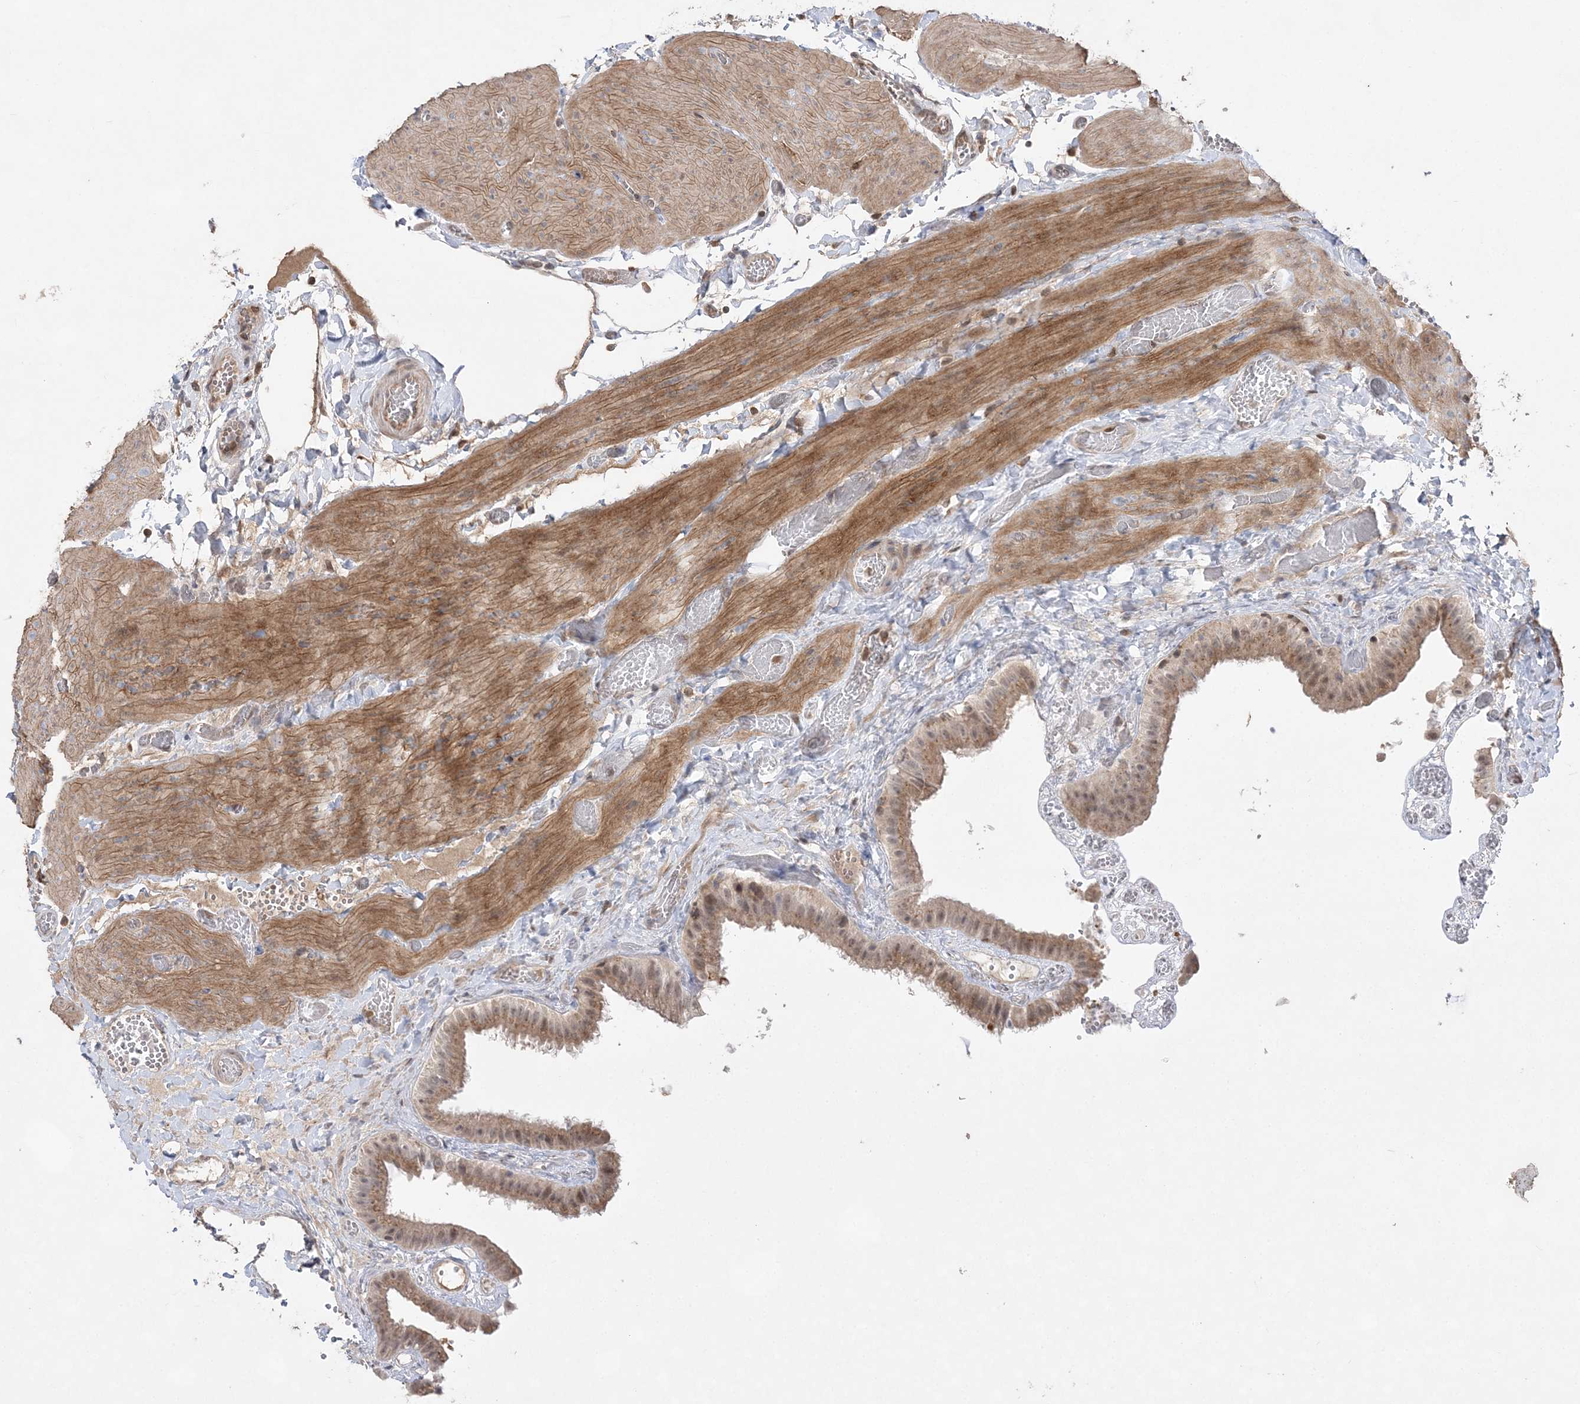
{"staining": {"intensity": "weak", "quantity": ">75%", "location": "cytoplasmic/membranous"}, "tissue": "gallbladder", "cell_type": "Glandular cells", "image_type": "normal", "snomed": [{"axis": "morphology", "description": "Normal tissue, NOS"}, {"axis": "topography", "description": "Gallbladder"}], "caption": "This micrograph demonstrates immunohistochemistry staining of benign gallbladder, with low weak cytoplasmic/membranous positivity in approximately >75% of glandular cells.", "gene": "TMEM132B", "patient": {"sex": "female", "age": 64}}